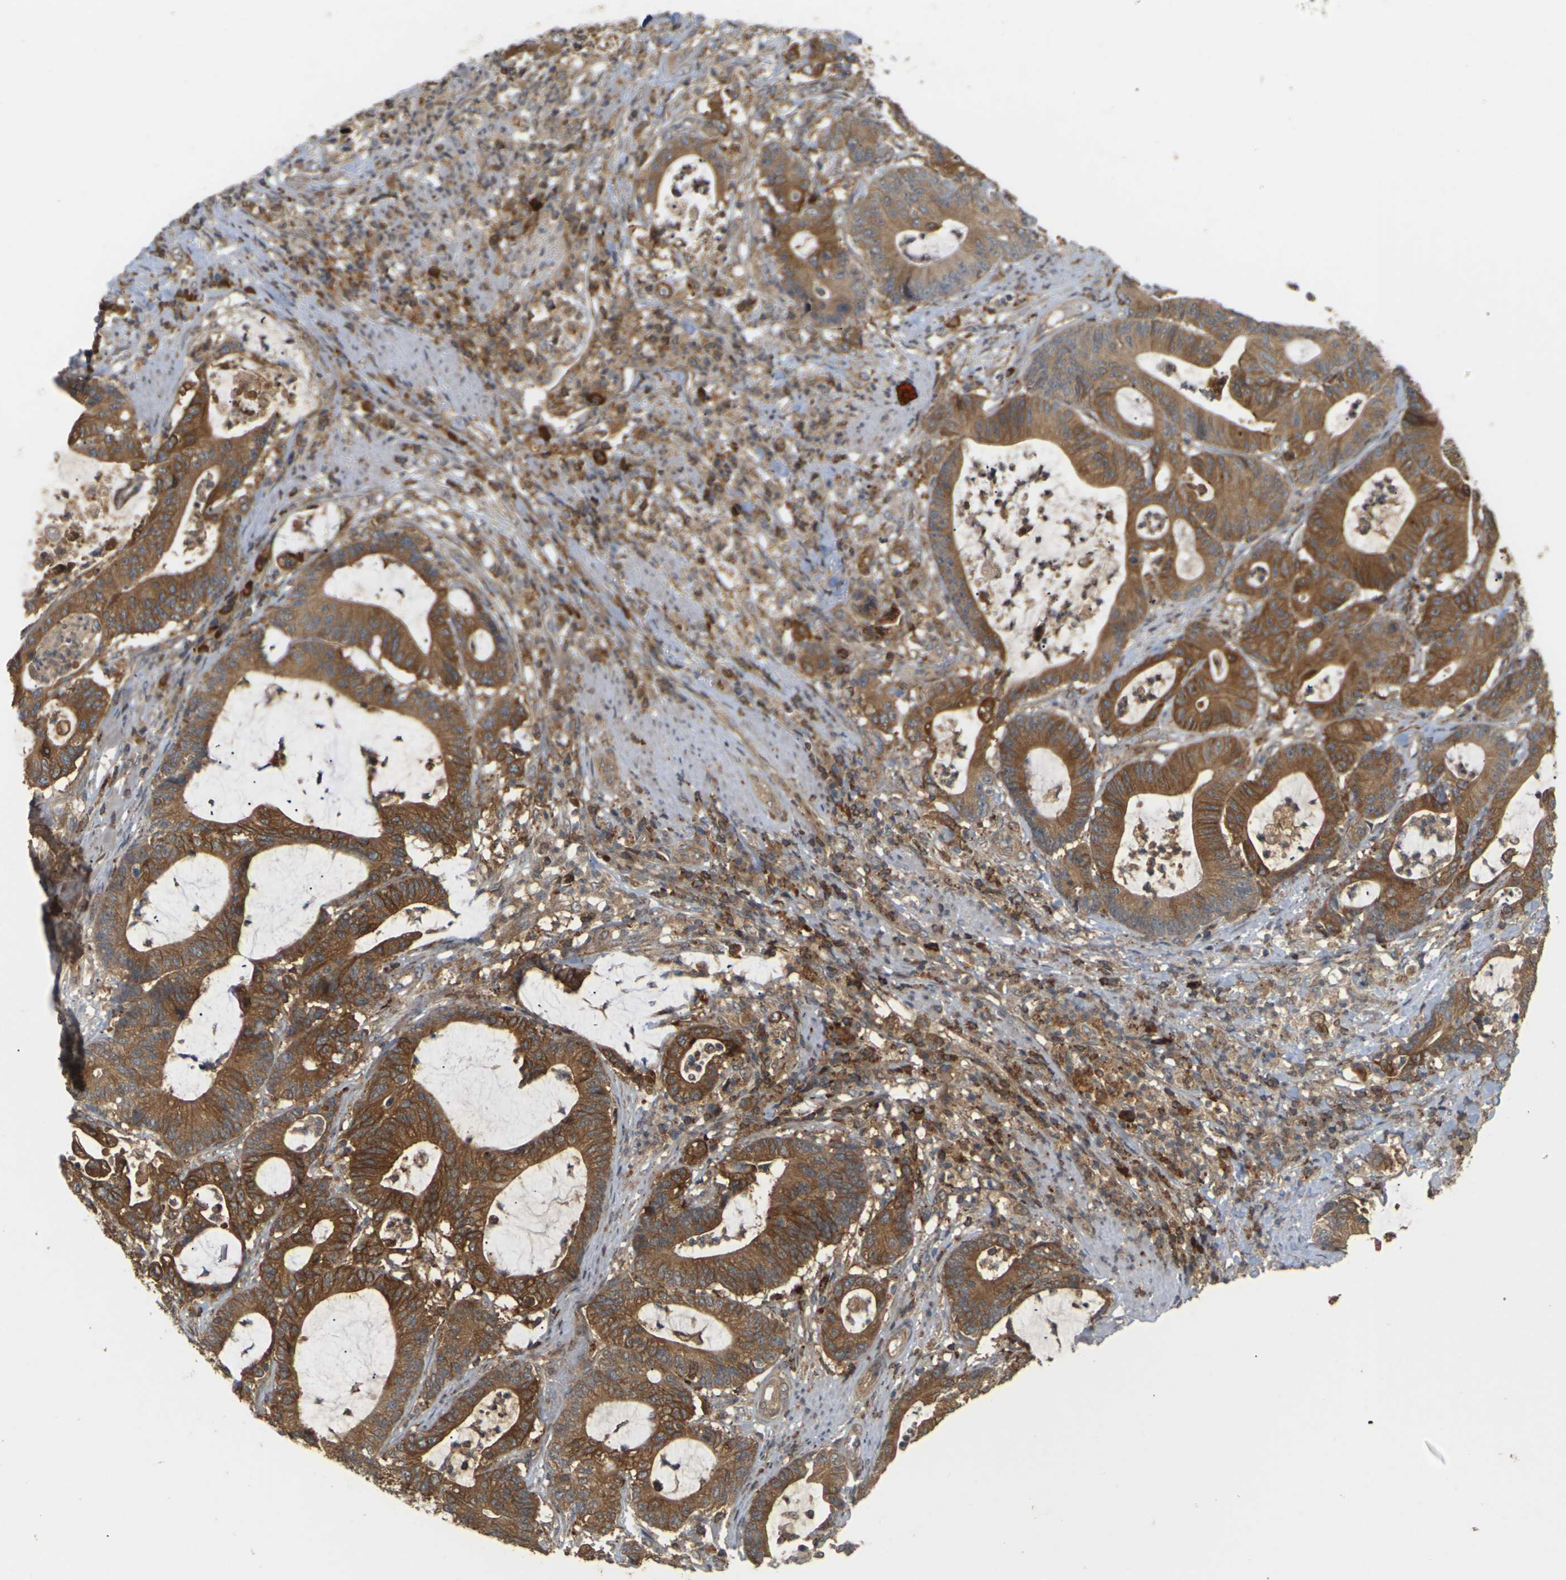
{"staining": {"intensity": "moderate", "quantity": ">75%", "location": "cytoplasmic/membranous"}, "tissue": "colorectal cancer", "cell_type": "Tumor cells", "image_type": "cancer", "snomed": [{"axis": "morphology", "description": "Adenocarcinoma, NOS"}, {"axis": "topography", "description": "Colon"}], "caption": "Immunohistochemical staining of colorectal adenocarcinoma exhibits medium levels of moderate cytoplasmic/membranous protein positivity in about >75% of tumor cells.", "gene": "KSR1", "patient": {"sex": "female", "age": 84}}